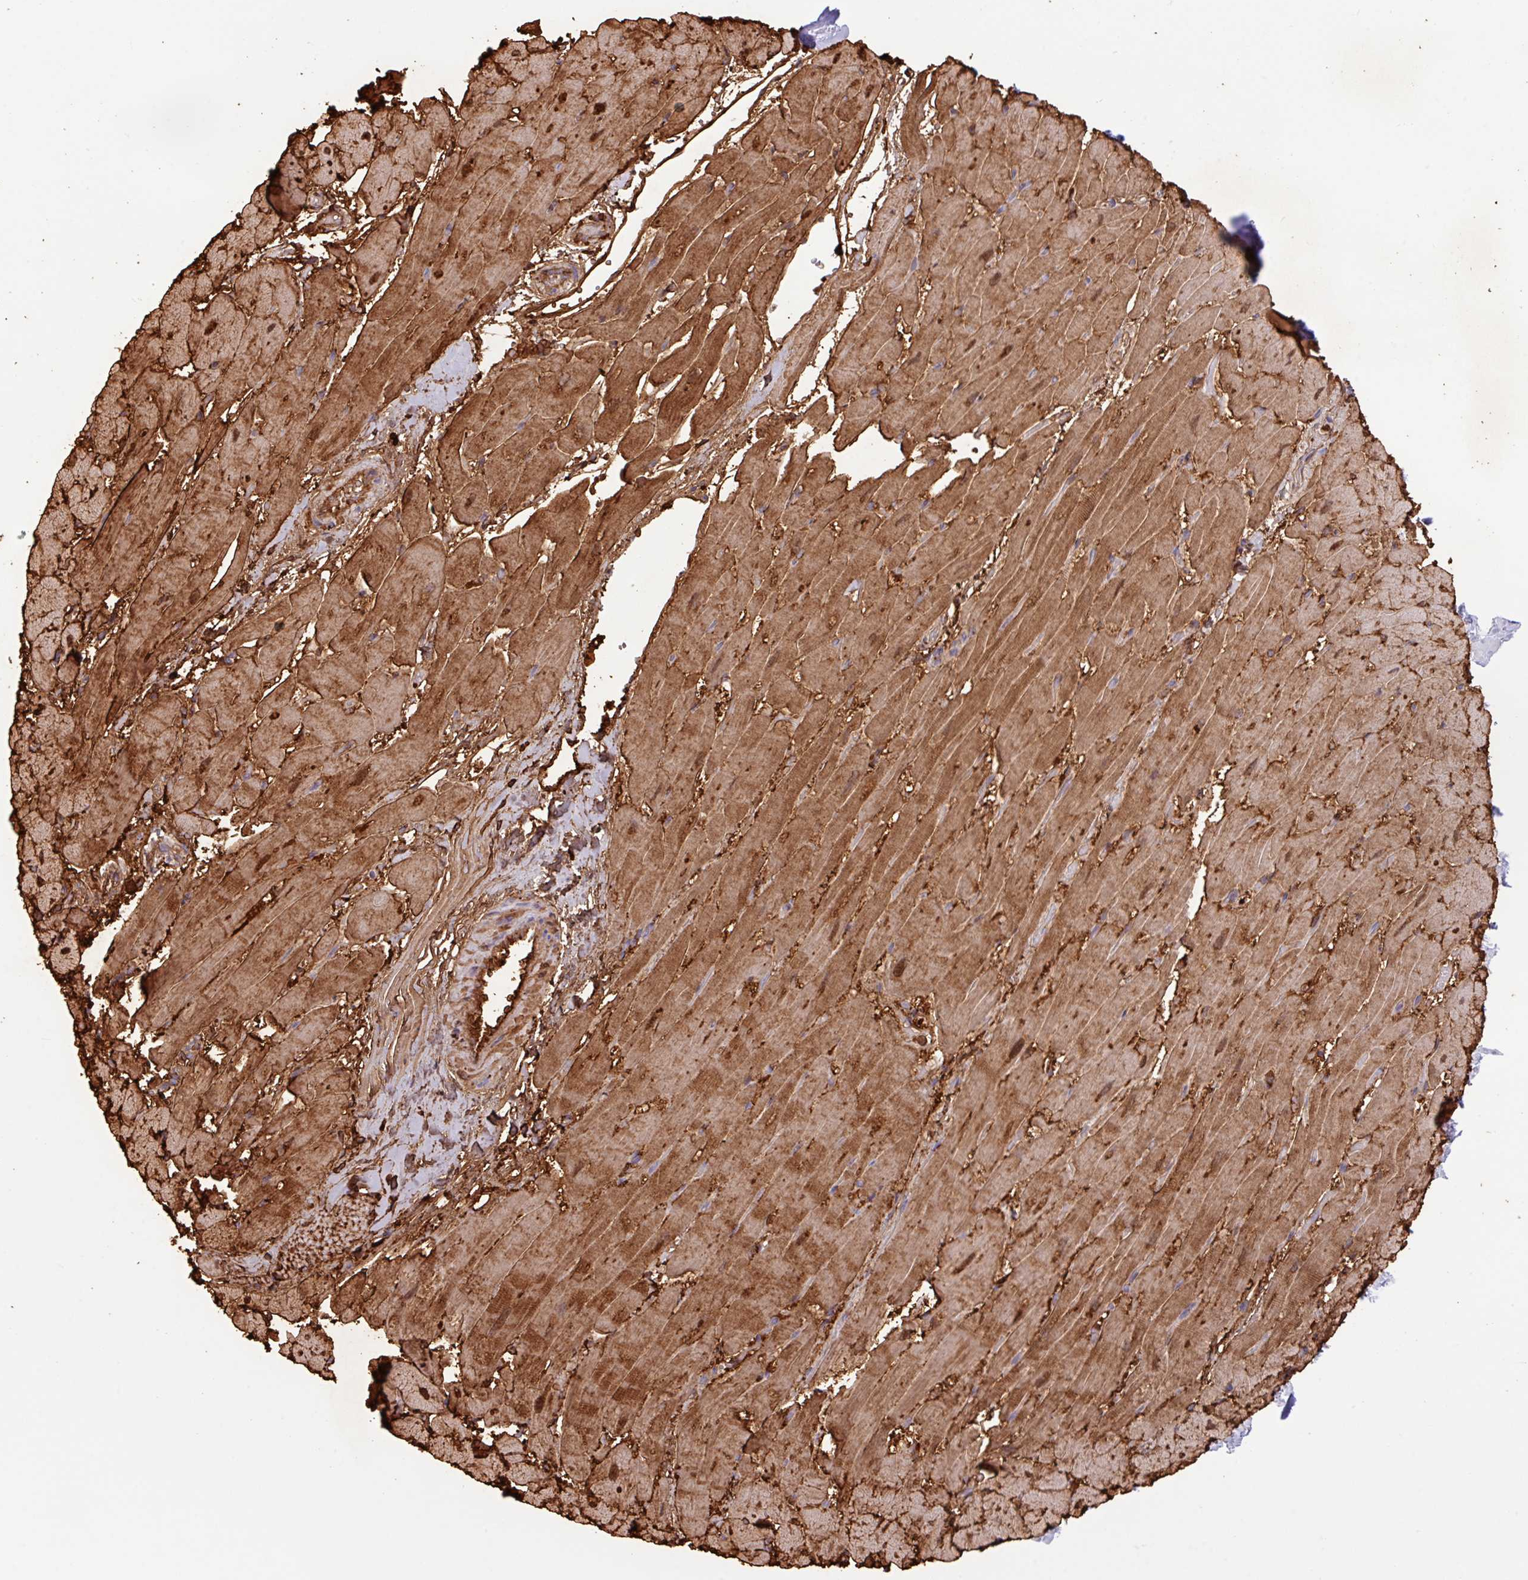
{"staining": {"intensity": "strong", "quantity": ">75%", "location": "cytoplasmic/membranous,nuclear"}, "tissue": "heart muscle", "cell_type": "Cardiomyocytes", "image_type": "normal", "snomed": [{"axis": "morphology", "description": "Normal tissue, NOS"}, {"axis": "topography", "description": "Heart"}], "caption": "IHC photomicrograph of unremarkable human heart muscle stained for a protein (brown), which demonstrates high levels of strong cytoplasmic/membranous,nuclear positivity in approximately >75% of cardiomyocytes.", "gene": "ZNF524", "patient": {"sex": "male", "age": 37}}